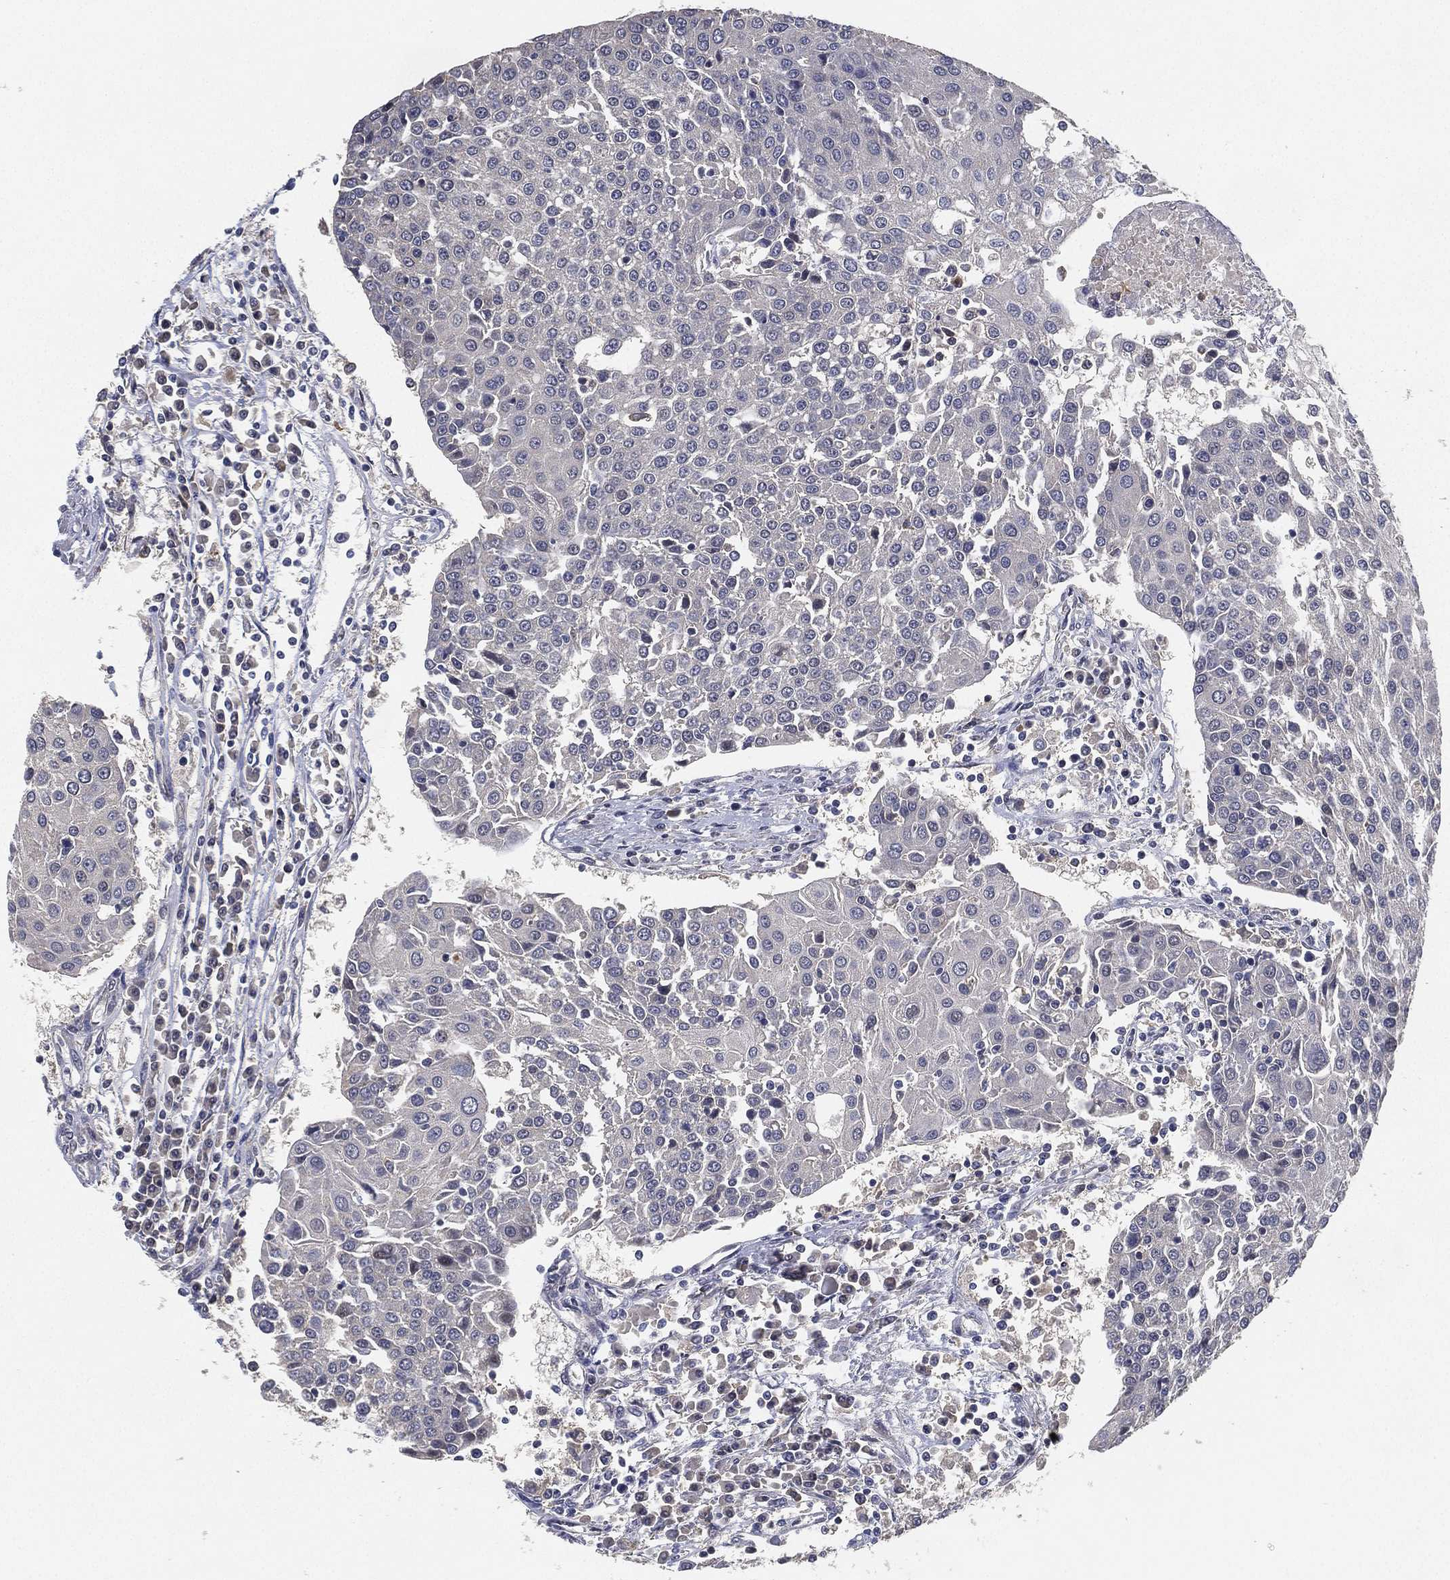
{"staining": {"intensity": "negative", "quantity": "none", "location": "none"}, "tissue": "urothelial cancer", "cell_type": "Tumor cells", "image_type": "cancer", "snomed": [{"axis": "morphology", "description": "Urothelial carcinoma, High grade"}, {"axis": "topography", "description": "Urinary bladder"}], "caption": "The IHC histopathology image has no significant staining in tumor cells of urothelial cancer tissue. (DAB (3,3'-diaminobenzidine) IHC with hematoxylin counter stain).", "gene": "CFAP251", "patient": {"sex": "female", "age": 85}}